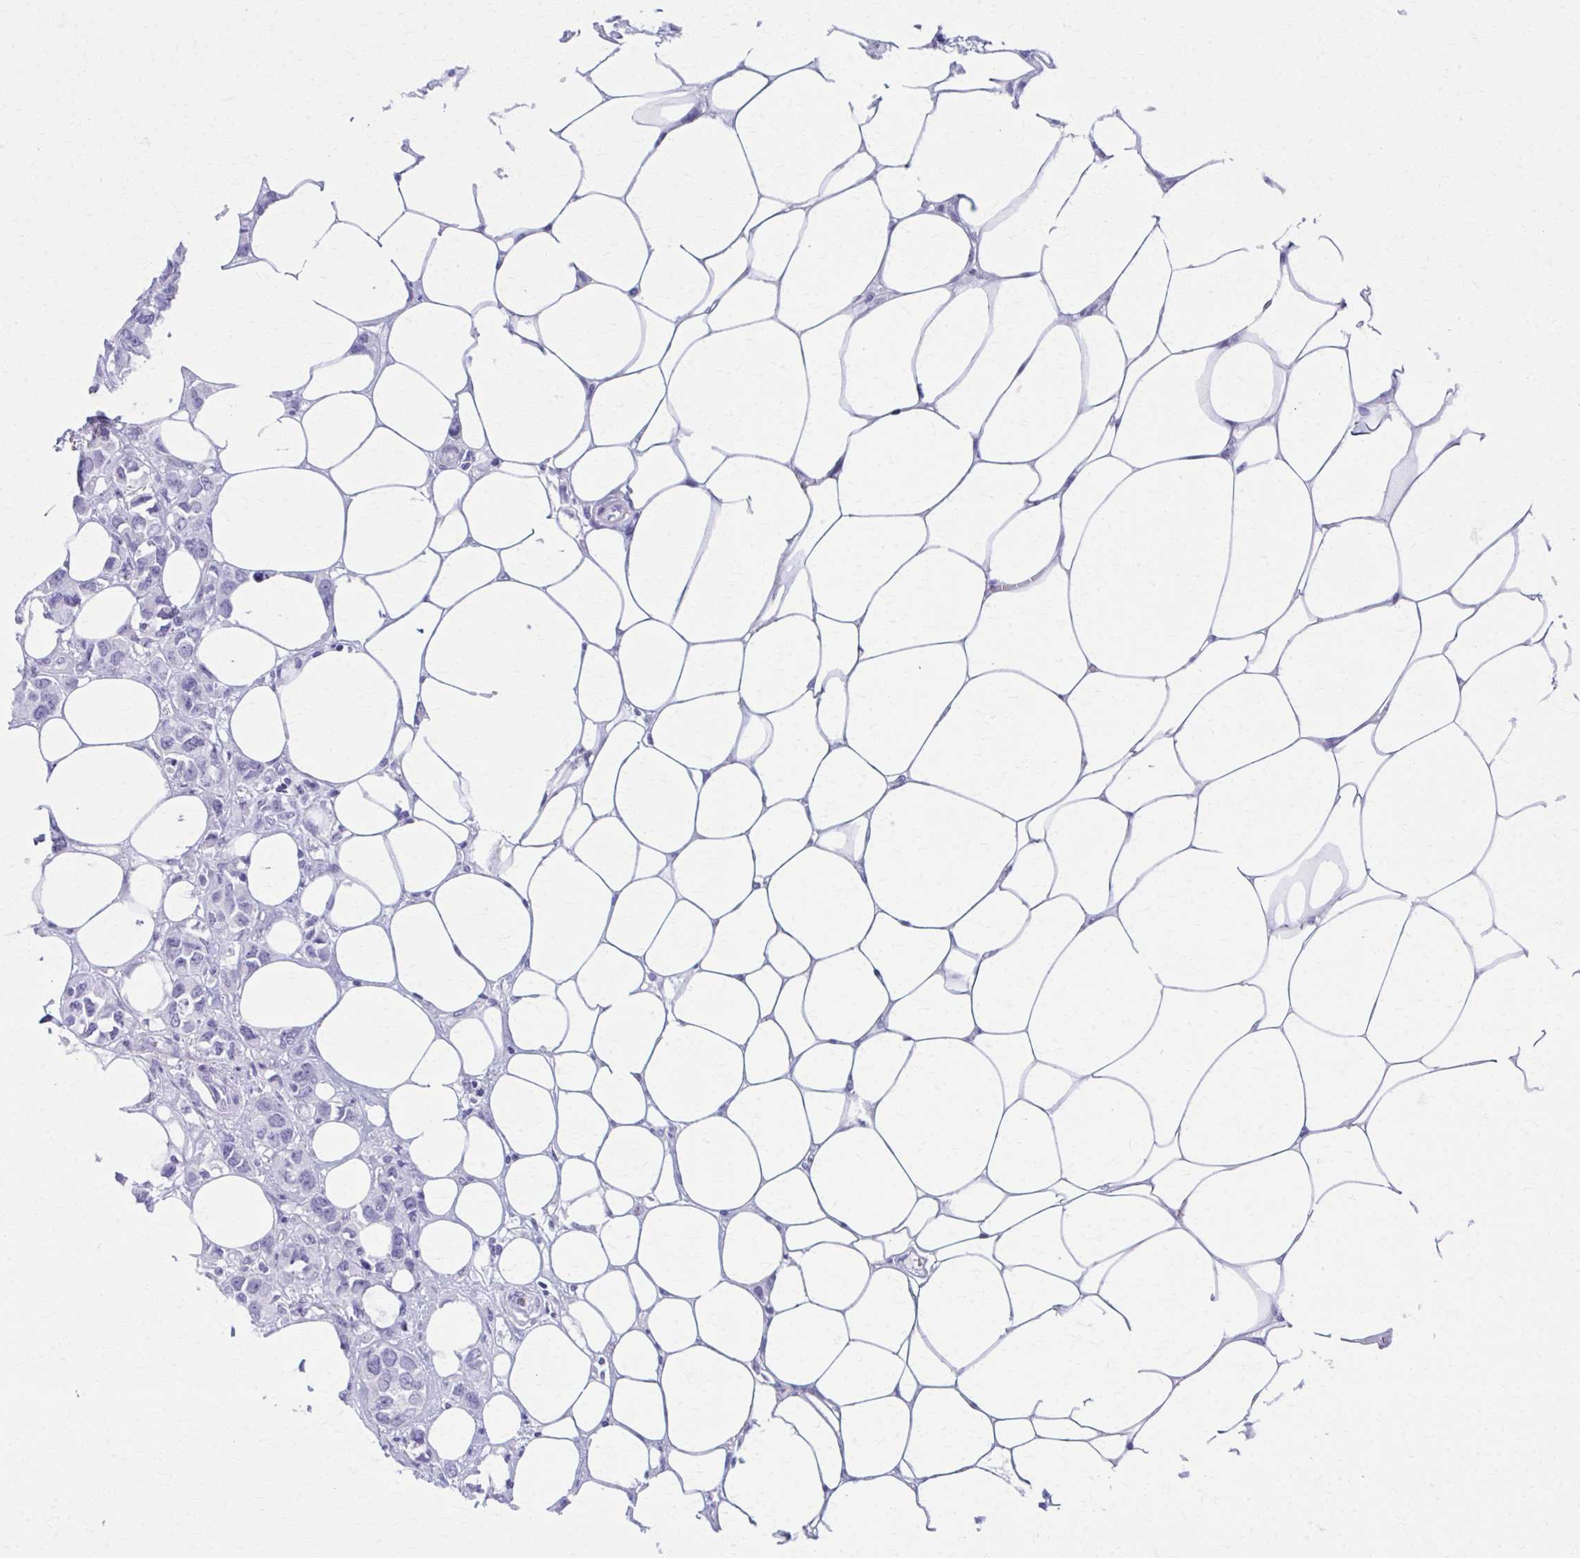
{"staining": {"intensity": "negative", "quantity": "none", "location": "none"}, "tissue": "breast cancer", "cell_type": "Tumor cells", "image_type": "cancer", "snomed": [{"axis": "morphology", "description": "Lobular carcinoma"}, {"axis": "topography", "description": "Breast"}], "caption": "Breast cancer was stained to show a protein in brown. There is no significant expression in tumor cells.", "gene": "MPLKIP", "patient": {"sex": "female", "age": 91}}